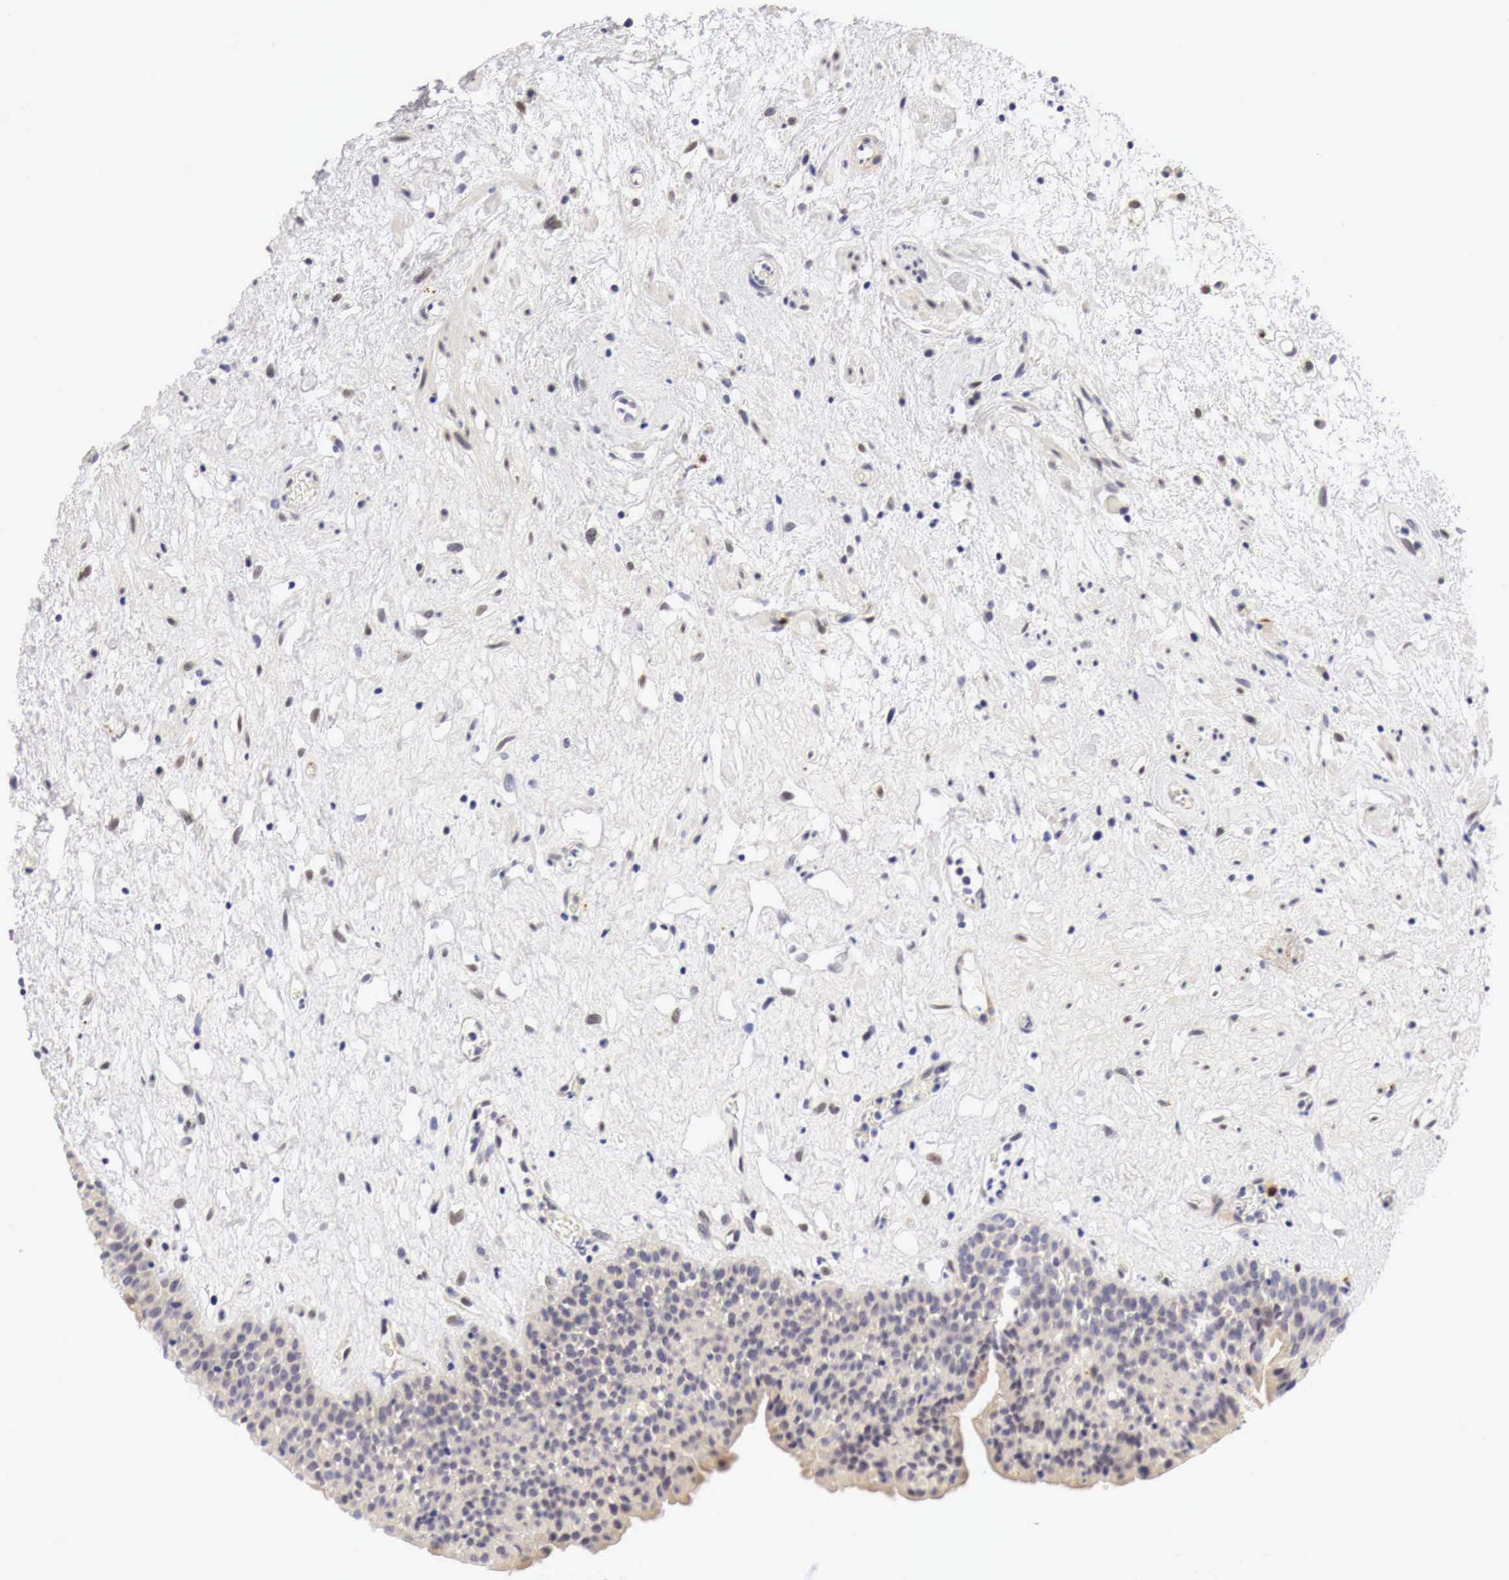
{"staining": {"intensity": "negative", "quantity": "none", "location": "none"}, "tissue": "urinary bladder", "cell_type": "Urothelial cells", "image_type": "normal", "snomed": [{"axis": "morphology", "description": "Normal tissue, NOS"}, {"axis": "topography", "description": "Urinary bladder"}], "caption": "Immunohistochemistry (IHC) of normal urinary bladder reveals no expression in urothelial cells. (Brightfield microscopy of DAB (3,3'-diaminobenzidine) IHC at high magnification).", "gene": "CASP3", "patient": {"sex": "male", "age": 48}}